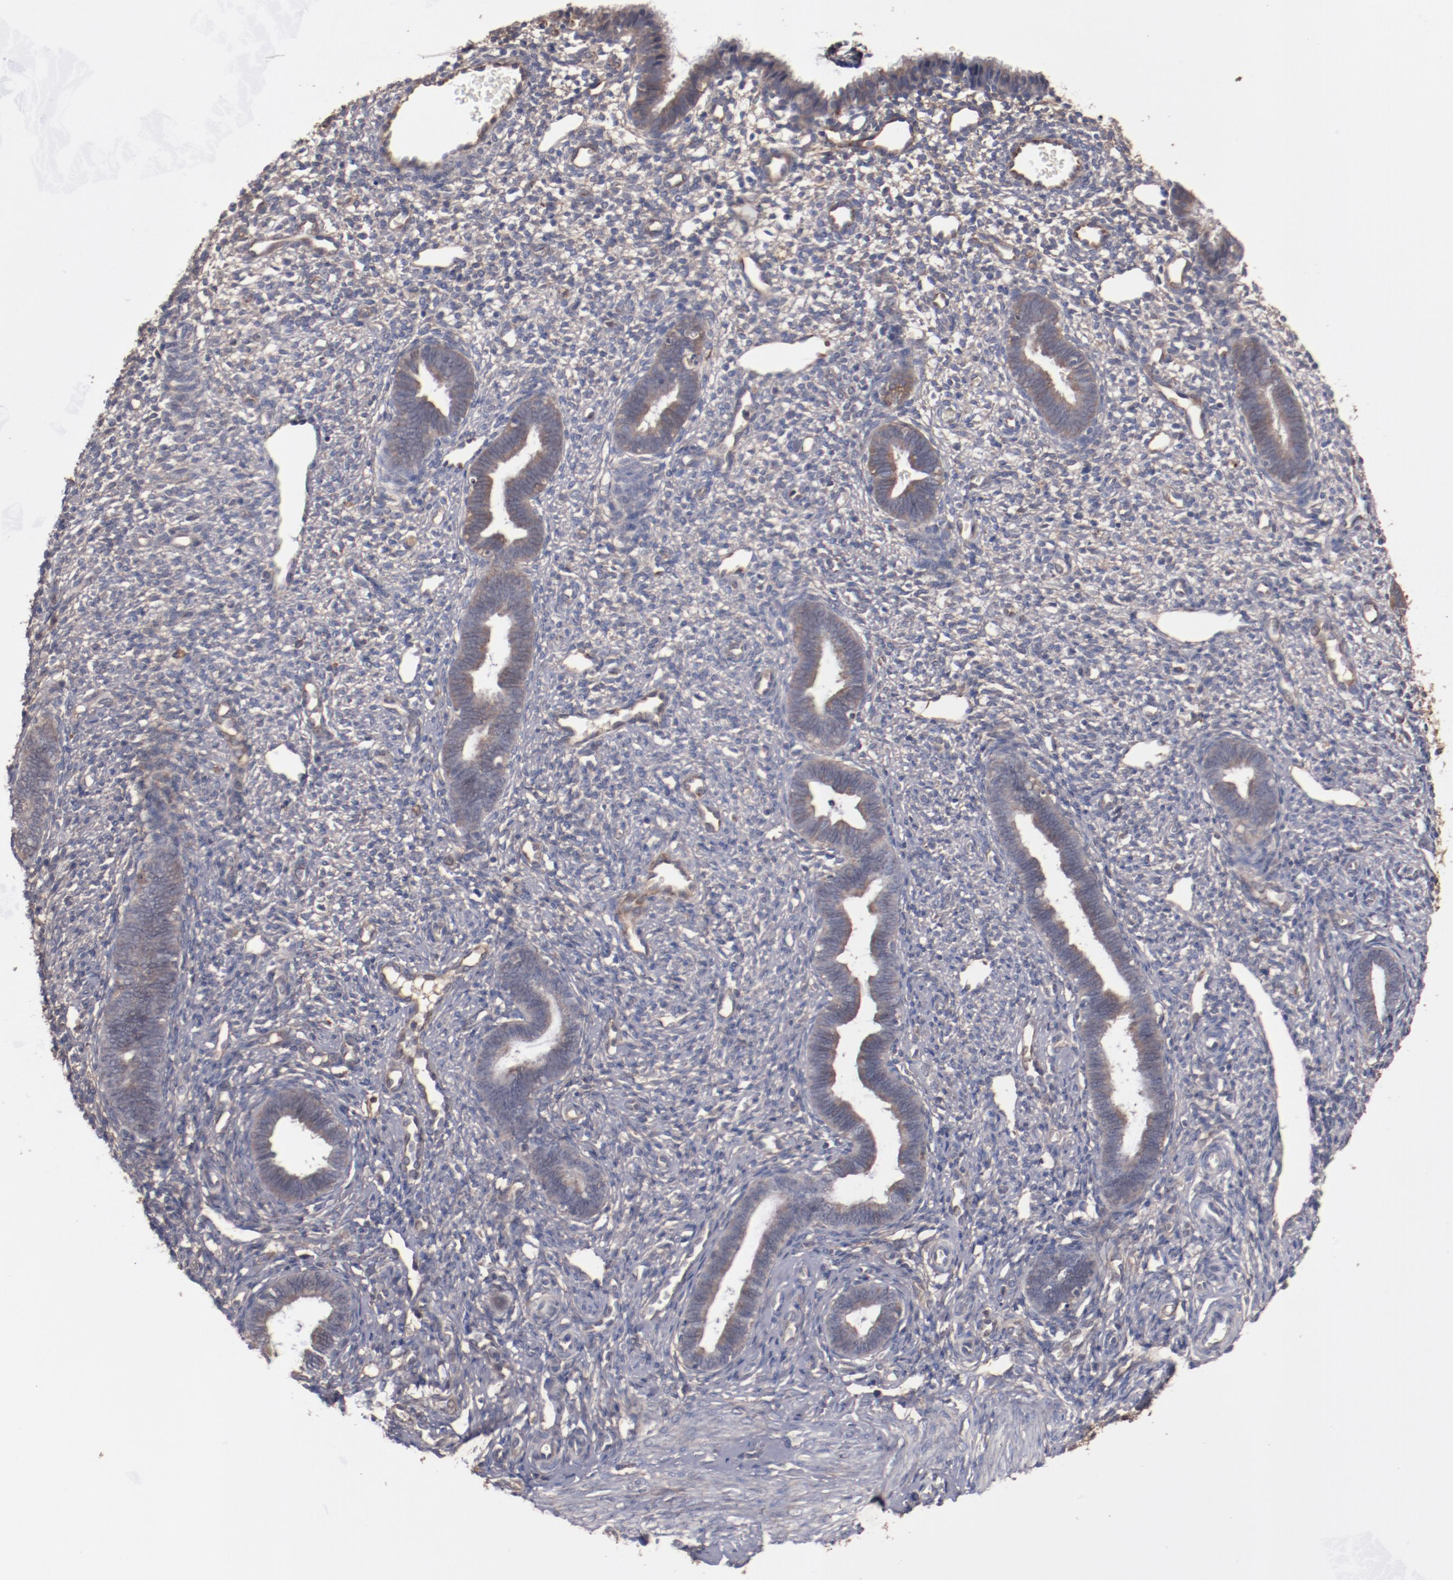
{"staining": {"intensity": "weak", "quantity": "25%-75%", "location": "cytoplasmic/membranous"}, "tissue": "endometrium", "cell_type": "Cells in endometrial stroma", "image_type": "normal", "snomed": [{"axis": "morphology", "description": "Normal tissue, NOS"}, {"axis": "topography", "description": "Endometrium"}], "caption": "Cells in endometrial stroma display low levels of weak cytoplasmic/membranous expression in approximately 25%-75% of cells in normal endometrium.", "gene": "DIPK2B", "patient": {"sex": "female", "age": 27}}